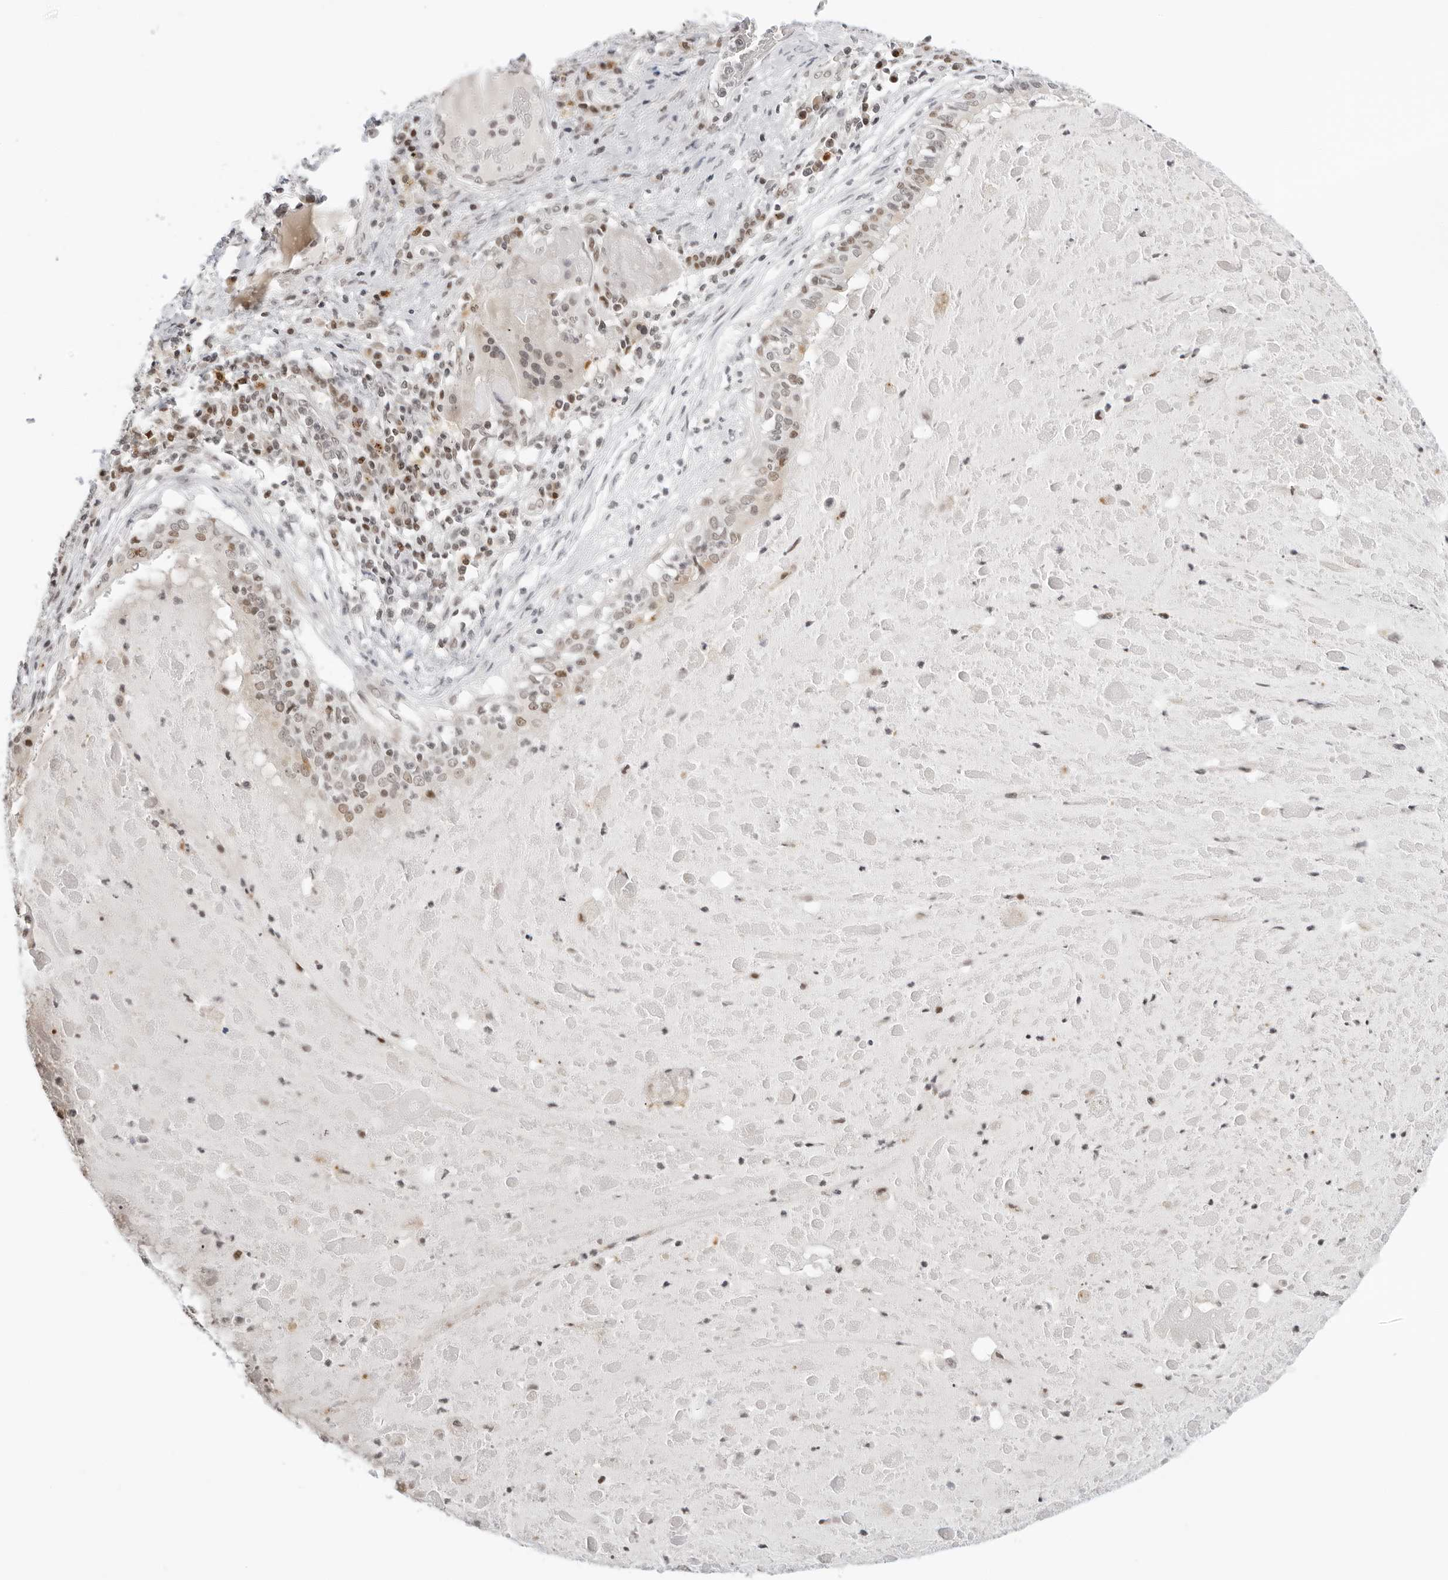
{"staining": {"intensity": "moderate", "quantity": "<25%", "location": "nuclear"}, "tissue": "lung cancer", "cell_type": "Tumor cells", "image_type": "cancer", "snomed": [{"axis": "morphology", "description": "Squamous cell carcinoma, NOS"}, {"axis": "topography", "description": "Lung"}], "caption": "Human lung squamous cell carcinoma stained with a brown dye shows moderate nuclear positive staining in about <25% of tumor cells.", "gene": "MSH6", "patient": {"sex": "male", "age": 61}}